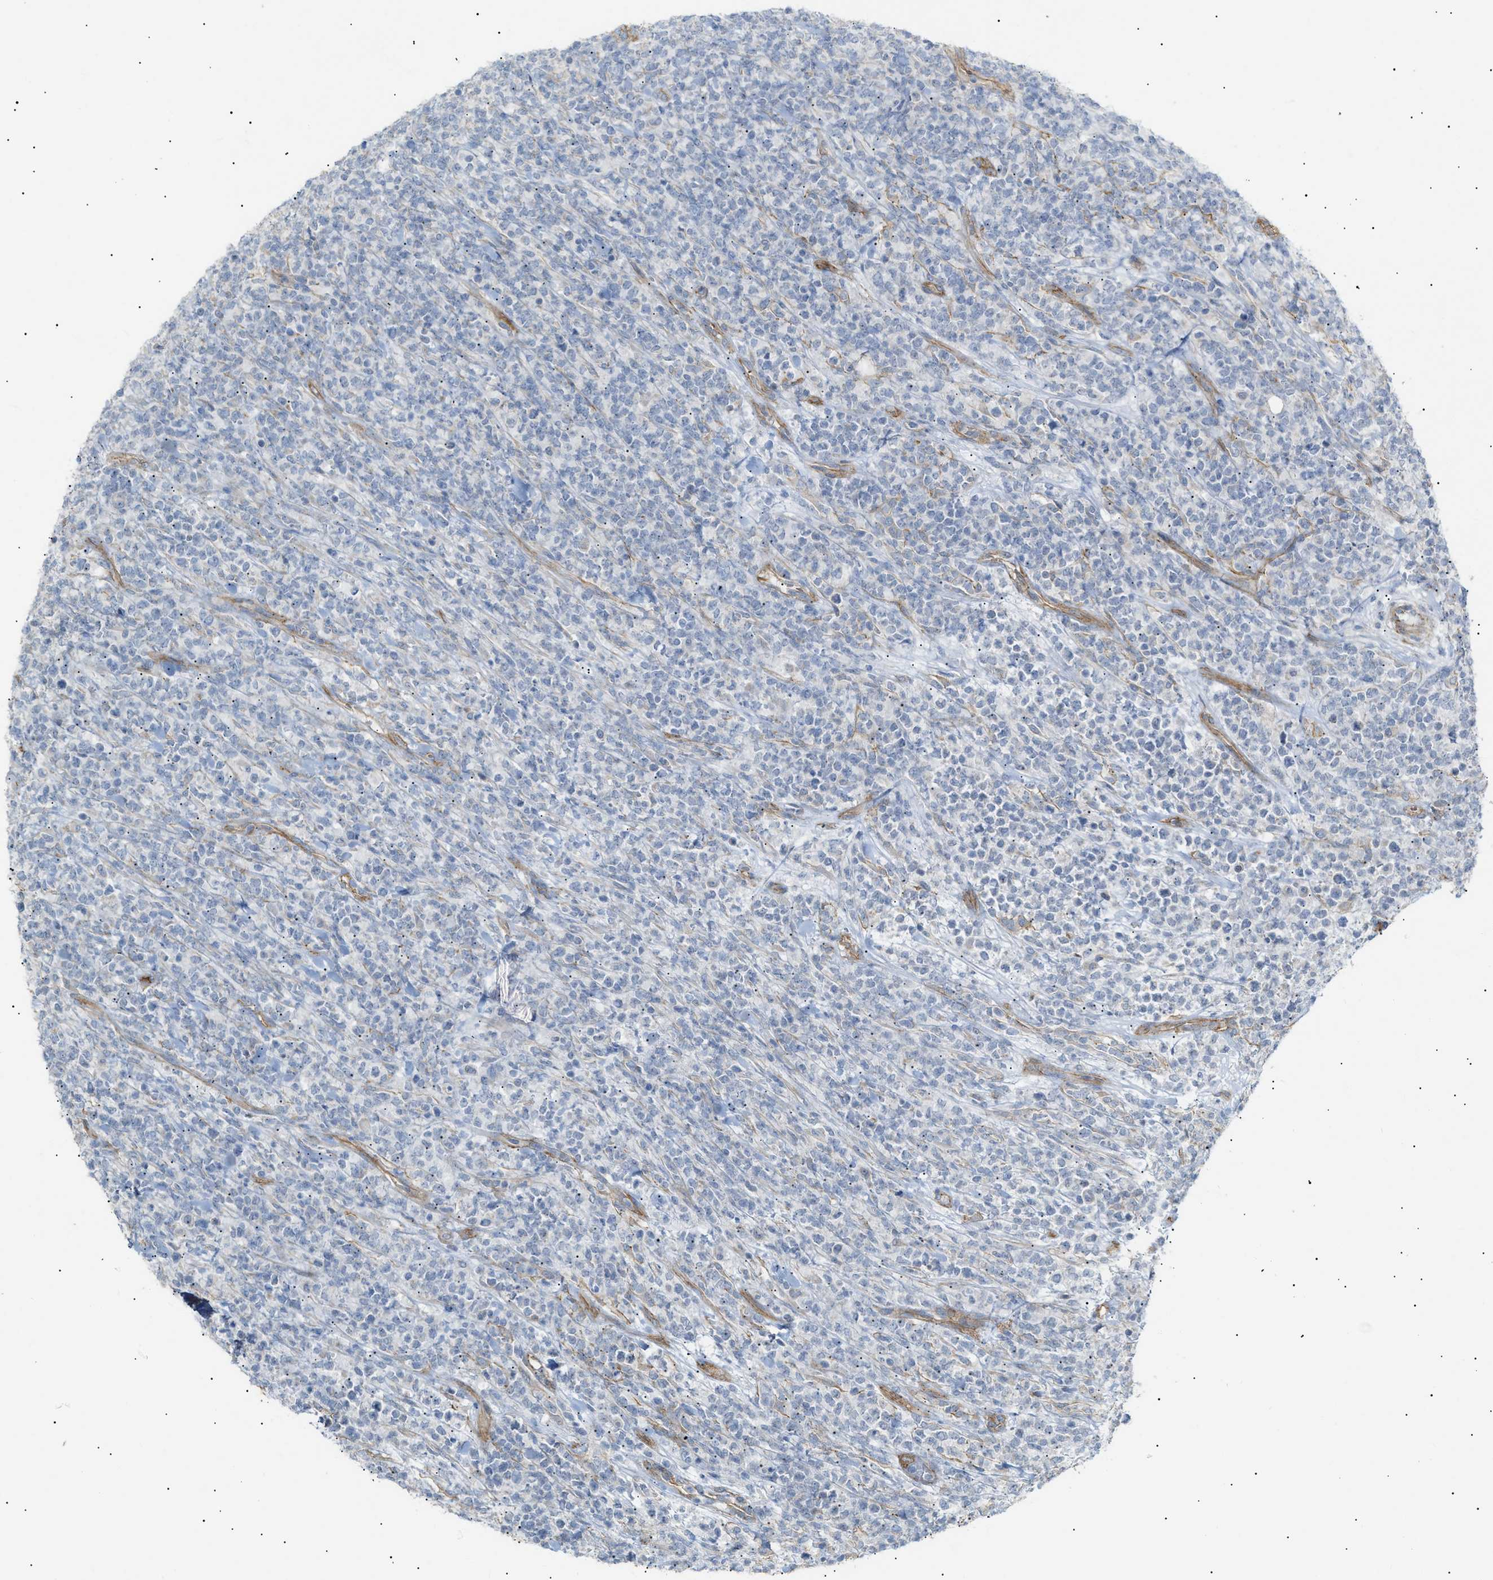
{"staining": {"intensity": "negative", "quantity": "none", "location": "none"}, "tissue": "lymphoma", "cell_type": "Tumor cells", "image_type": "cancer", "snomed": [{"axis": "morphology", "description": "Malignant lymphoma, non-Hodgkin's type, High grade"}, {"axis": "topography", "description": "Soft tissue"}], "caption": "Immunohistochemistry of malignant lymphoma, non-Hodgkin's type (high-grade) reveals no expression in tumor cells.", "gene": "ZFHX2", "patient": {"sex": "male", "age": 18}}